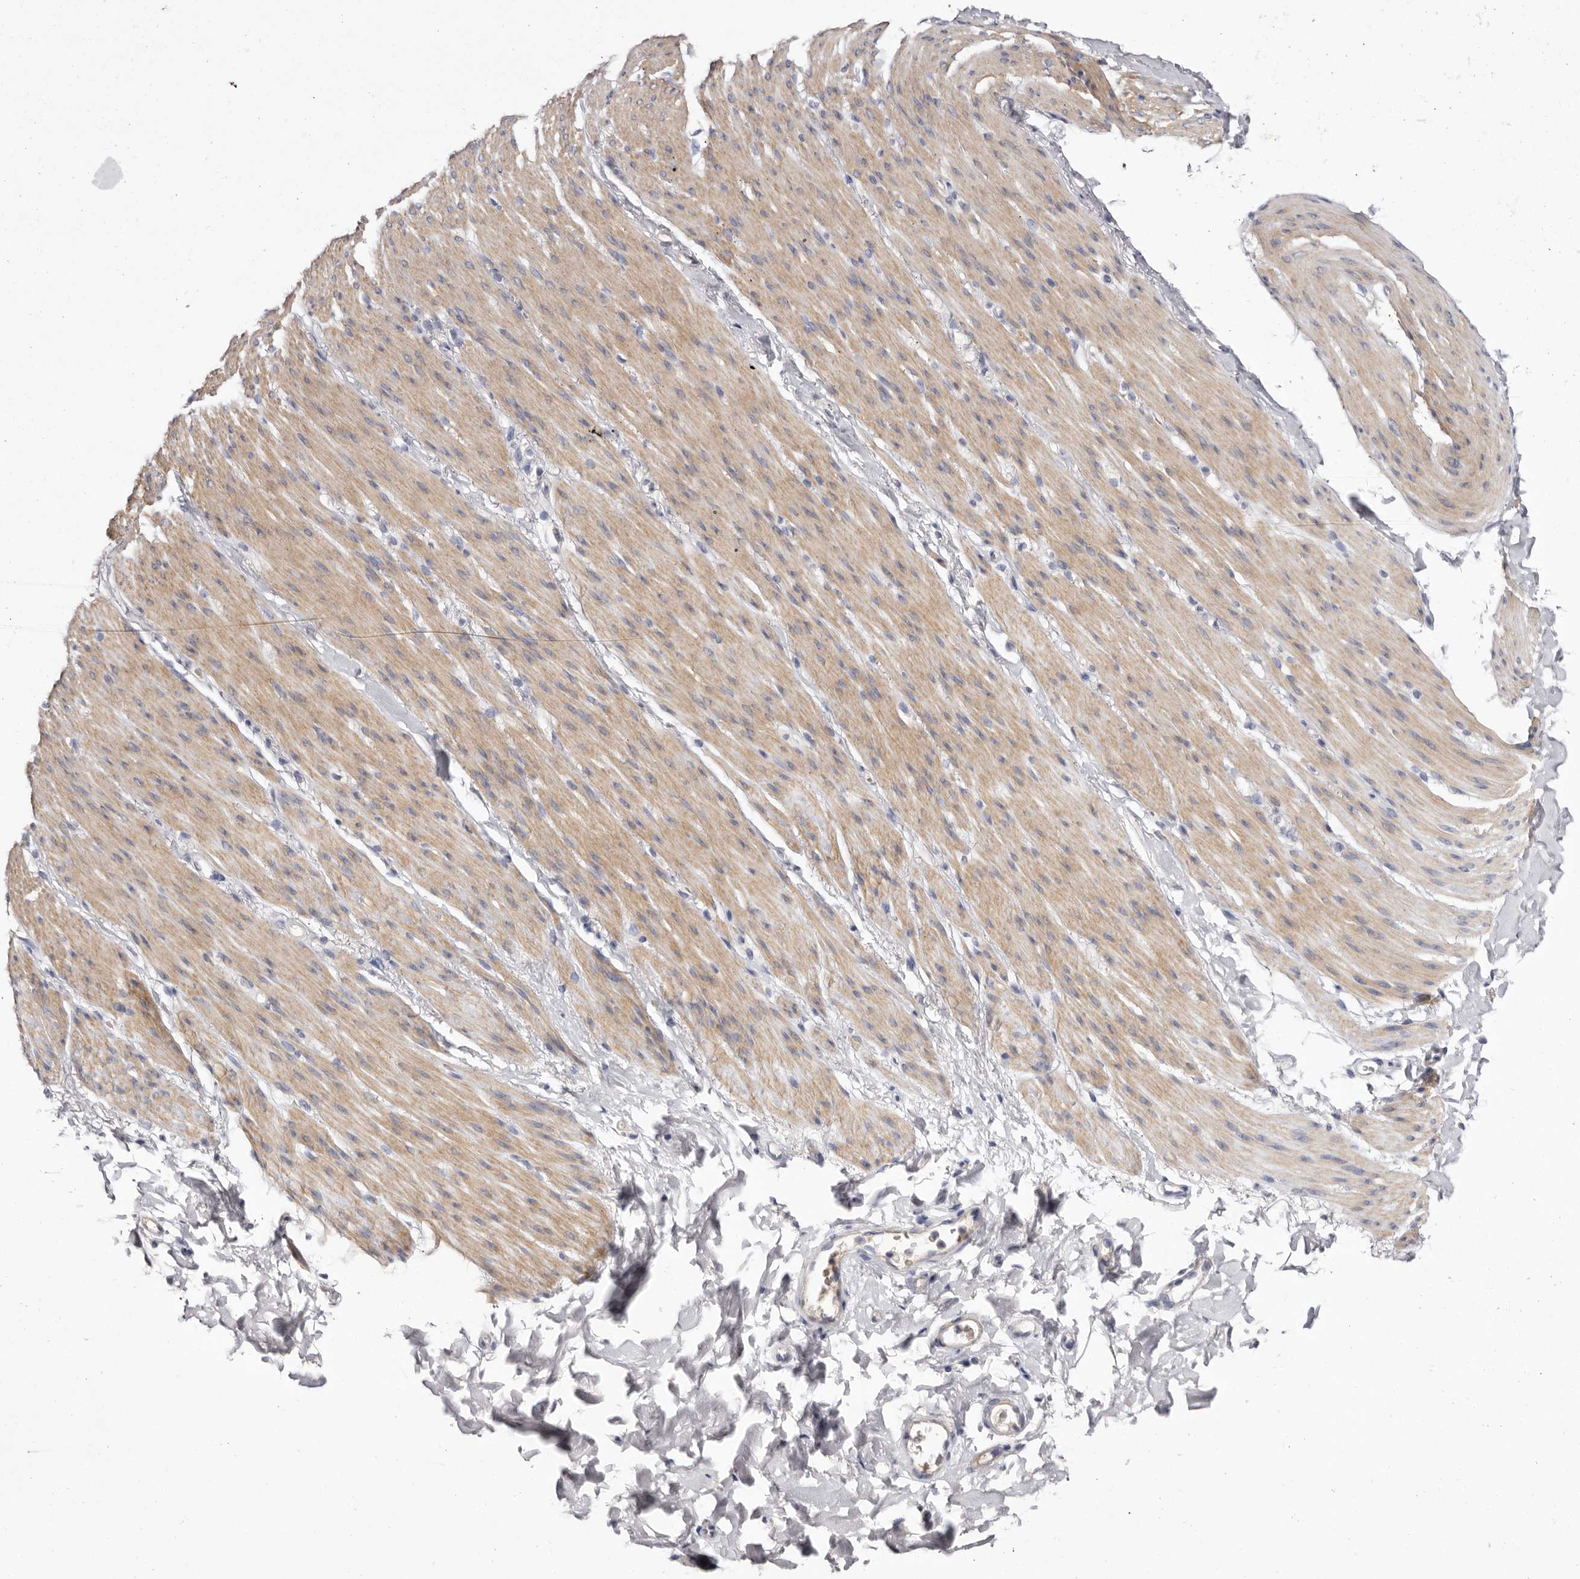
{"staining": {"intensity": "weak", "quantity": "25%-75%", "location": "cytoplasmic/membranous"}, "tissue": "smooth muscle", "cell_type": "Smooth muscle cells", "image_type": "normal", "snomed": [{"axis": "morphology", "description": "Normal tissue, NOS"}, {"axis": "topography", "description": "Colon"}, {"axis": "topography", "description": "Peripheral nerve tissue"}], "caption": "IHC of unremarkable smooth muscle shows low levels of weak cytoplasmic/membranous expression in about 25%-75% of smooth muscle cells.", "gene": "S1PR5", "patient": {"sex": "female", "age": 61}}